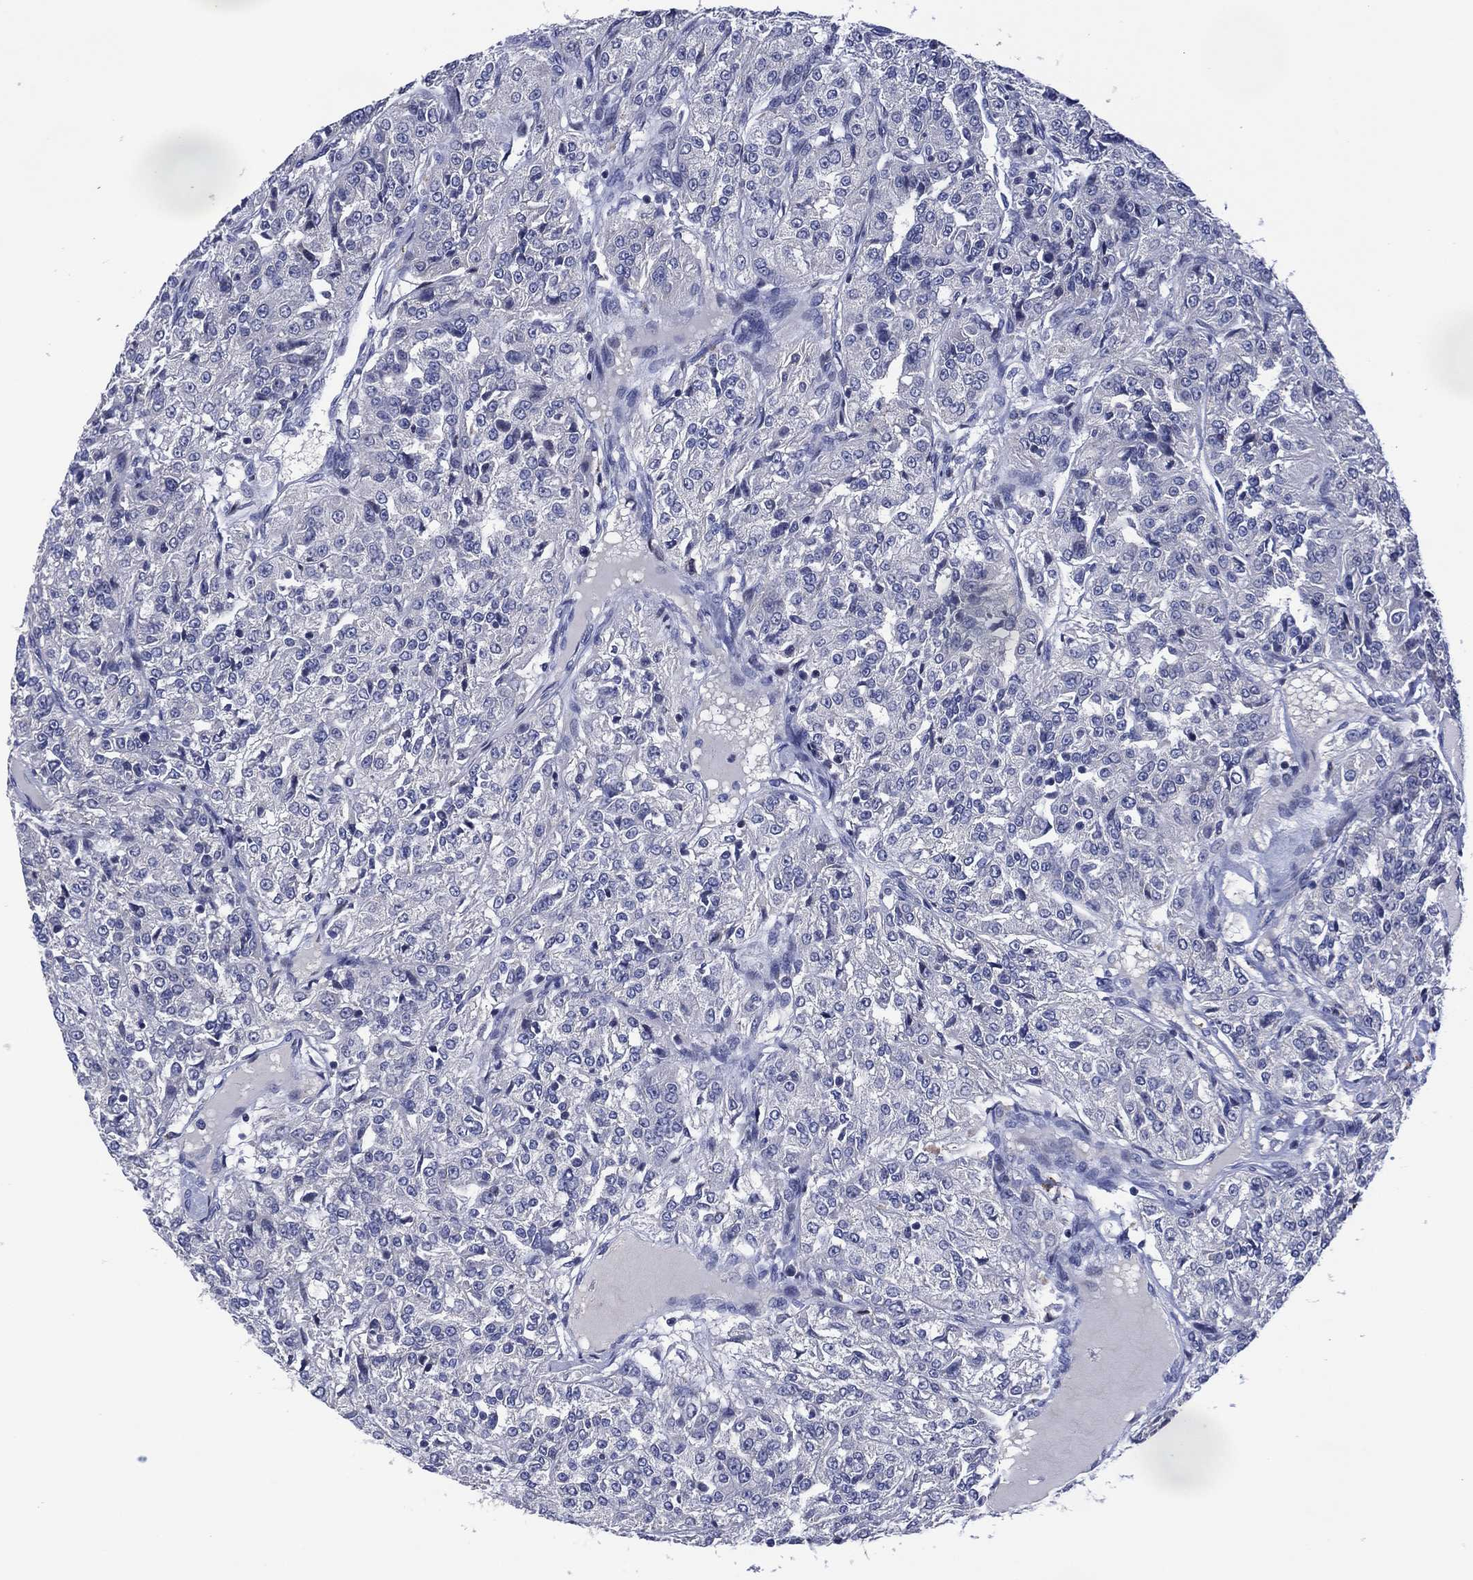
{"staining": {"intensity": "negative", "quantity": "none", "location": "none"}, "tissue": "renal cancer", "cell_type": "Tumor cells", "image_type": "cancer", "snomed": [{"axis": "morphology", "description": "Adenocarcinoma, NOS"}, {"axis": "topography", "description": "Kidney"}], "caption": "The micrograph demonstrates no significant positivity in tumor cells of renal cancer (adenocarcinoma).", "gene": "USP26", "patient": {"sex": "female", "age": 63}}